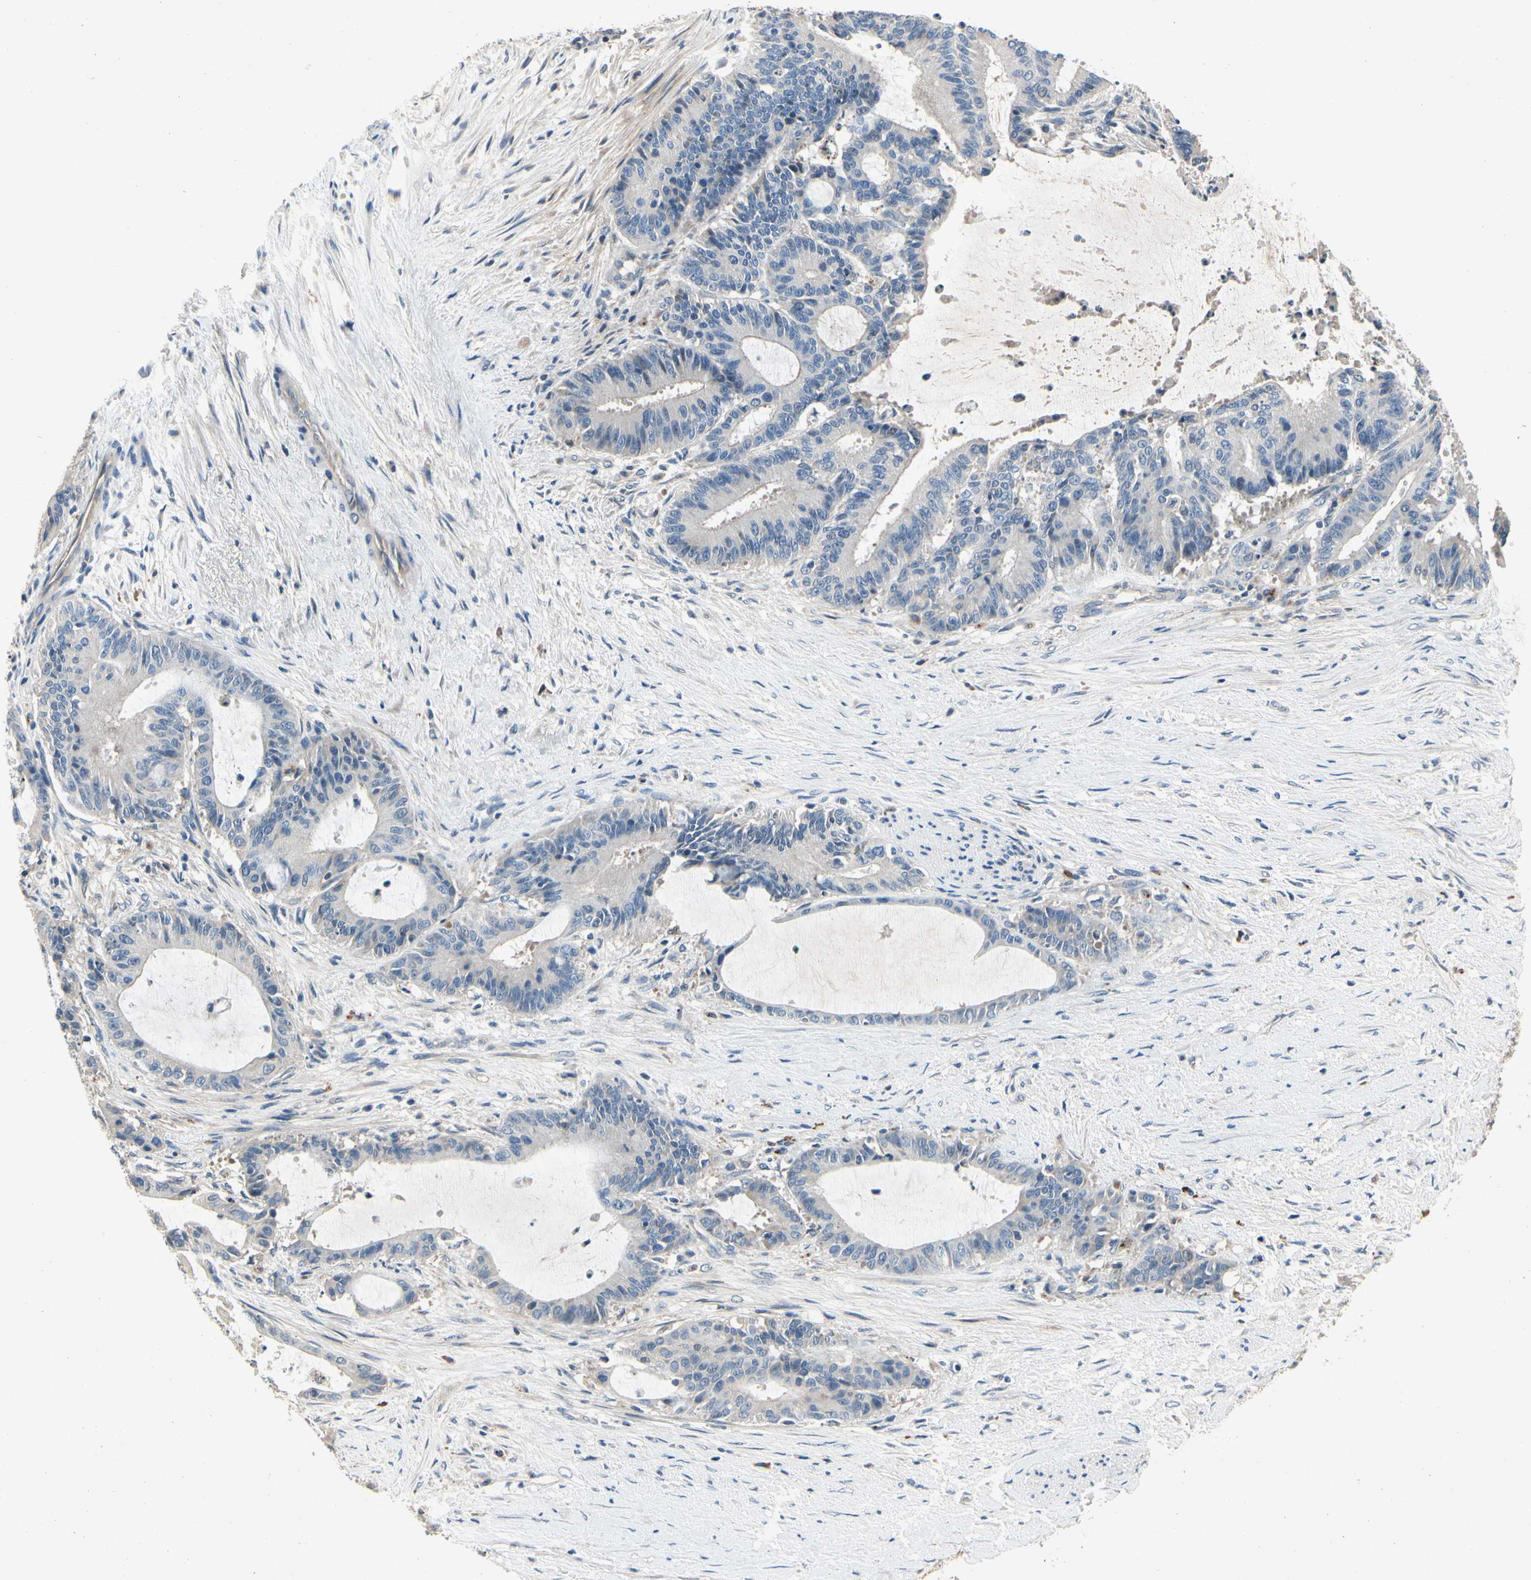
{"staining": {"intensity": "negative", "quantity": "none", "location": "none"}, "tissue": "liver cancer", "cell_type": "Tumor cells", "image_type": "cancer", "snomed": [{"axis": "morphology", "description": "Cholangiocarcinoma"}, {"axis": "topography", "description": "Liver"}], "caption": "The IHC histopathology image has no significant expression in tumor cells of liver cholangiocarcinoma tissue.", "gene": "ALPL", "patient": {"sex": "female", "age": 73}}